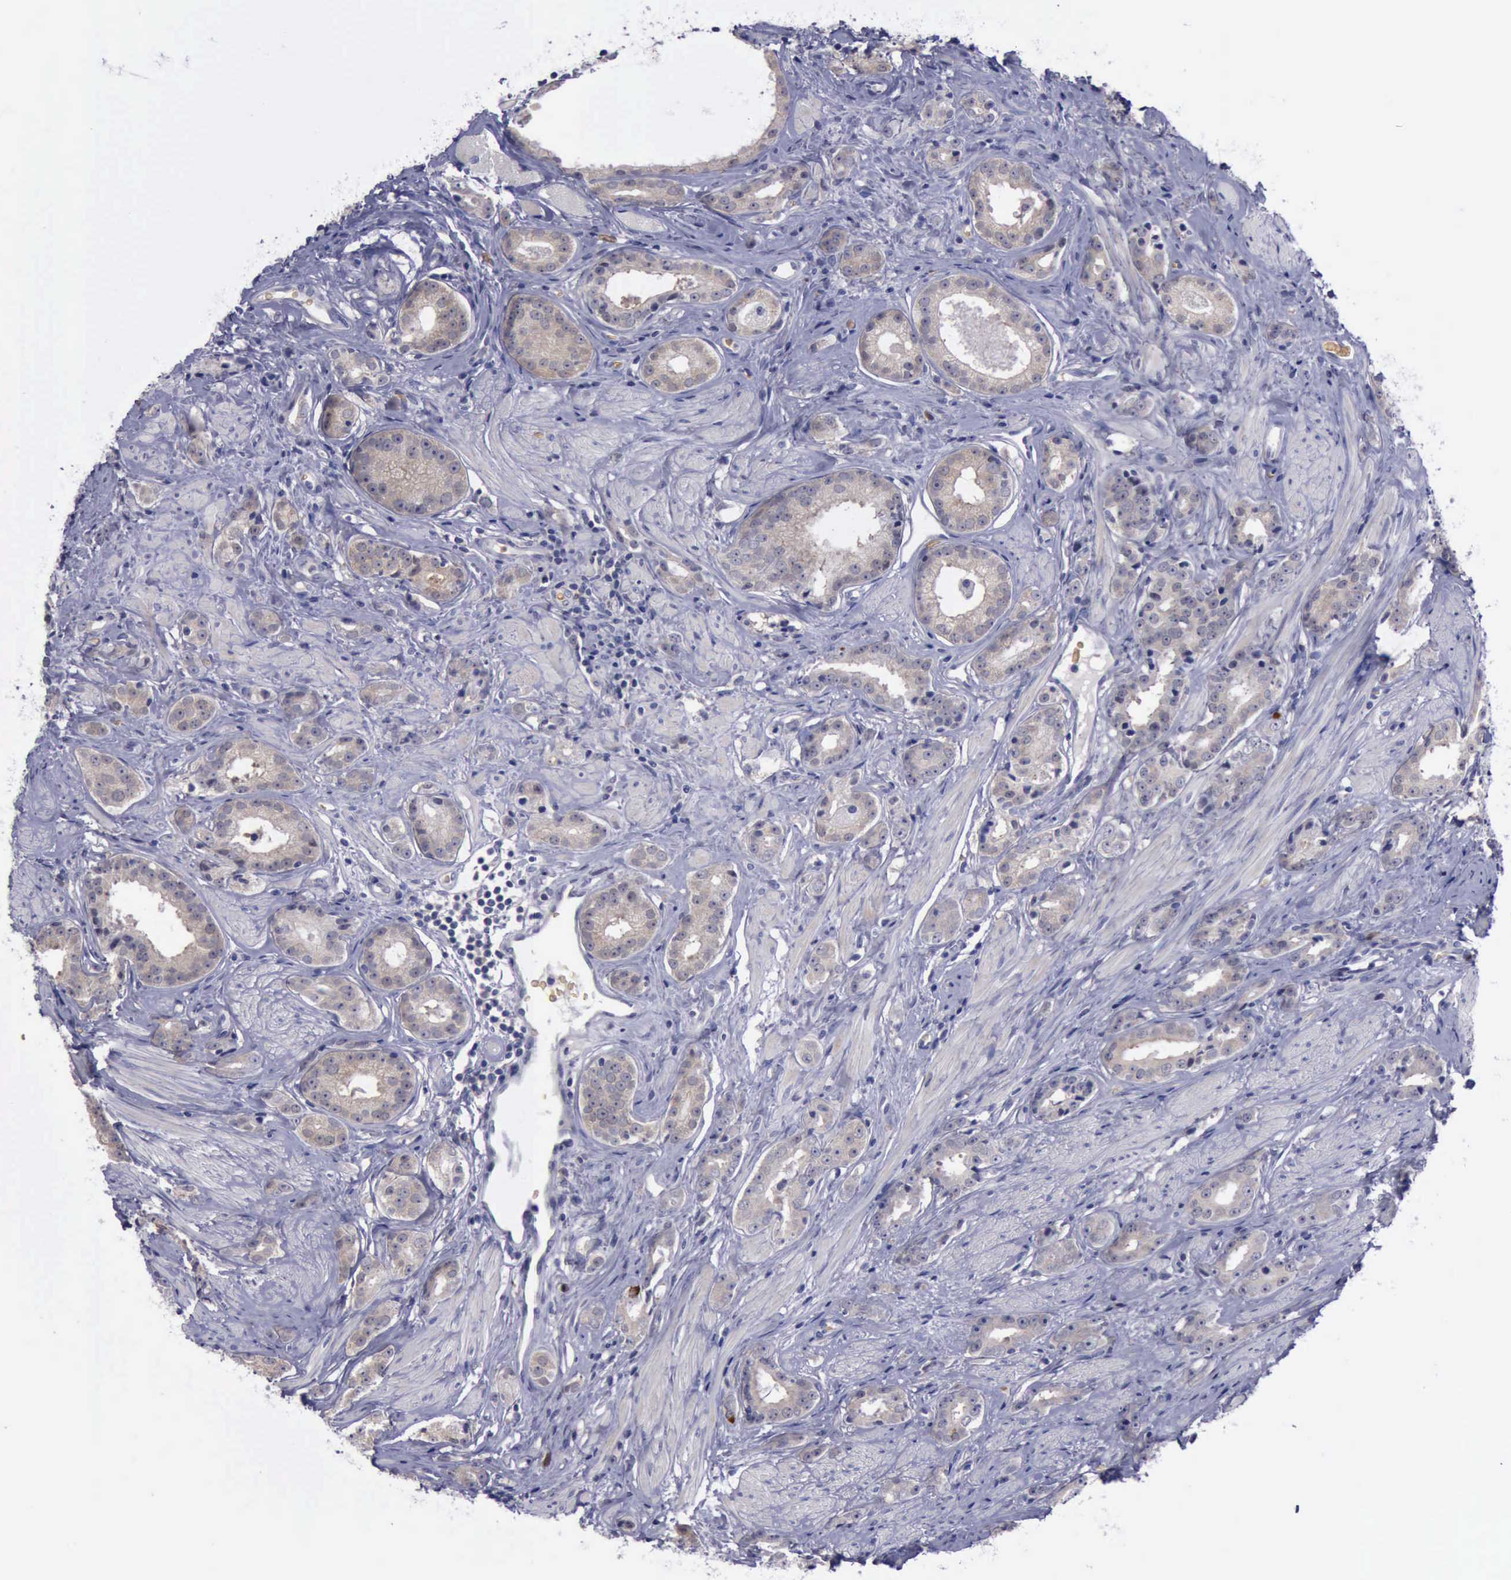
{"staining": {"intensity": "weak", "quantity": ">75%", "location": "cytoplasmic/membranous"}, "tissue": "prostate cancer", "cell_type": "Tumor cells", "image_type": "cancer", "snomed": [{"axis": "morphology", "description": "Adenocarcinoma, Medium grade"}, {"axis": "topography", "description": "Prostate"}], "caption": "A photomicrograph of prostate adenocarcinoma (medium-grade) stained for a protein exhibits weak cytoplasmic/membranous brown staining in tumor cells. The staining was performed using DAB (3,3'-diaminobenzidine) to visualize the protein expression in brown, while the nuclei were stained in blue with hematoxylin (Magnification: 20x).", "gene": "CEP128", "patient": {"sex": "male", "age": 53}}